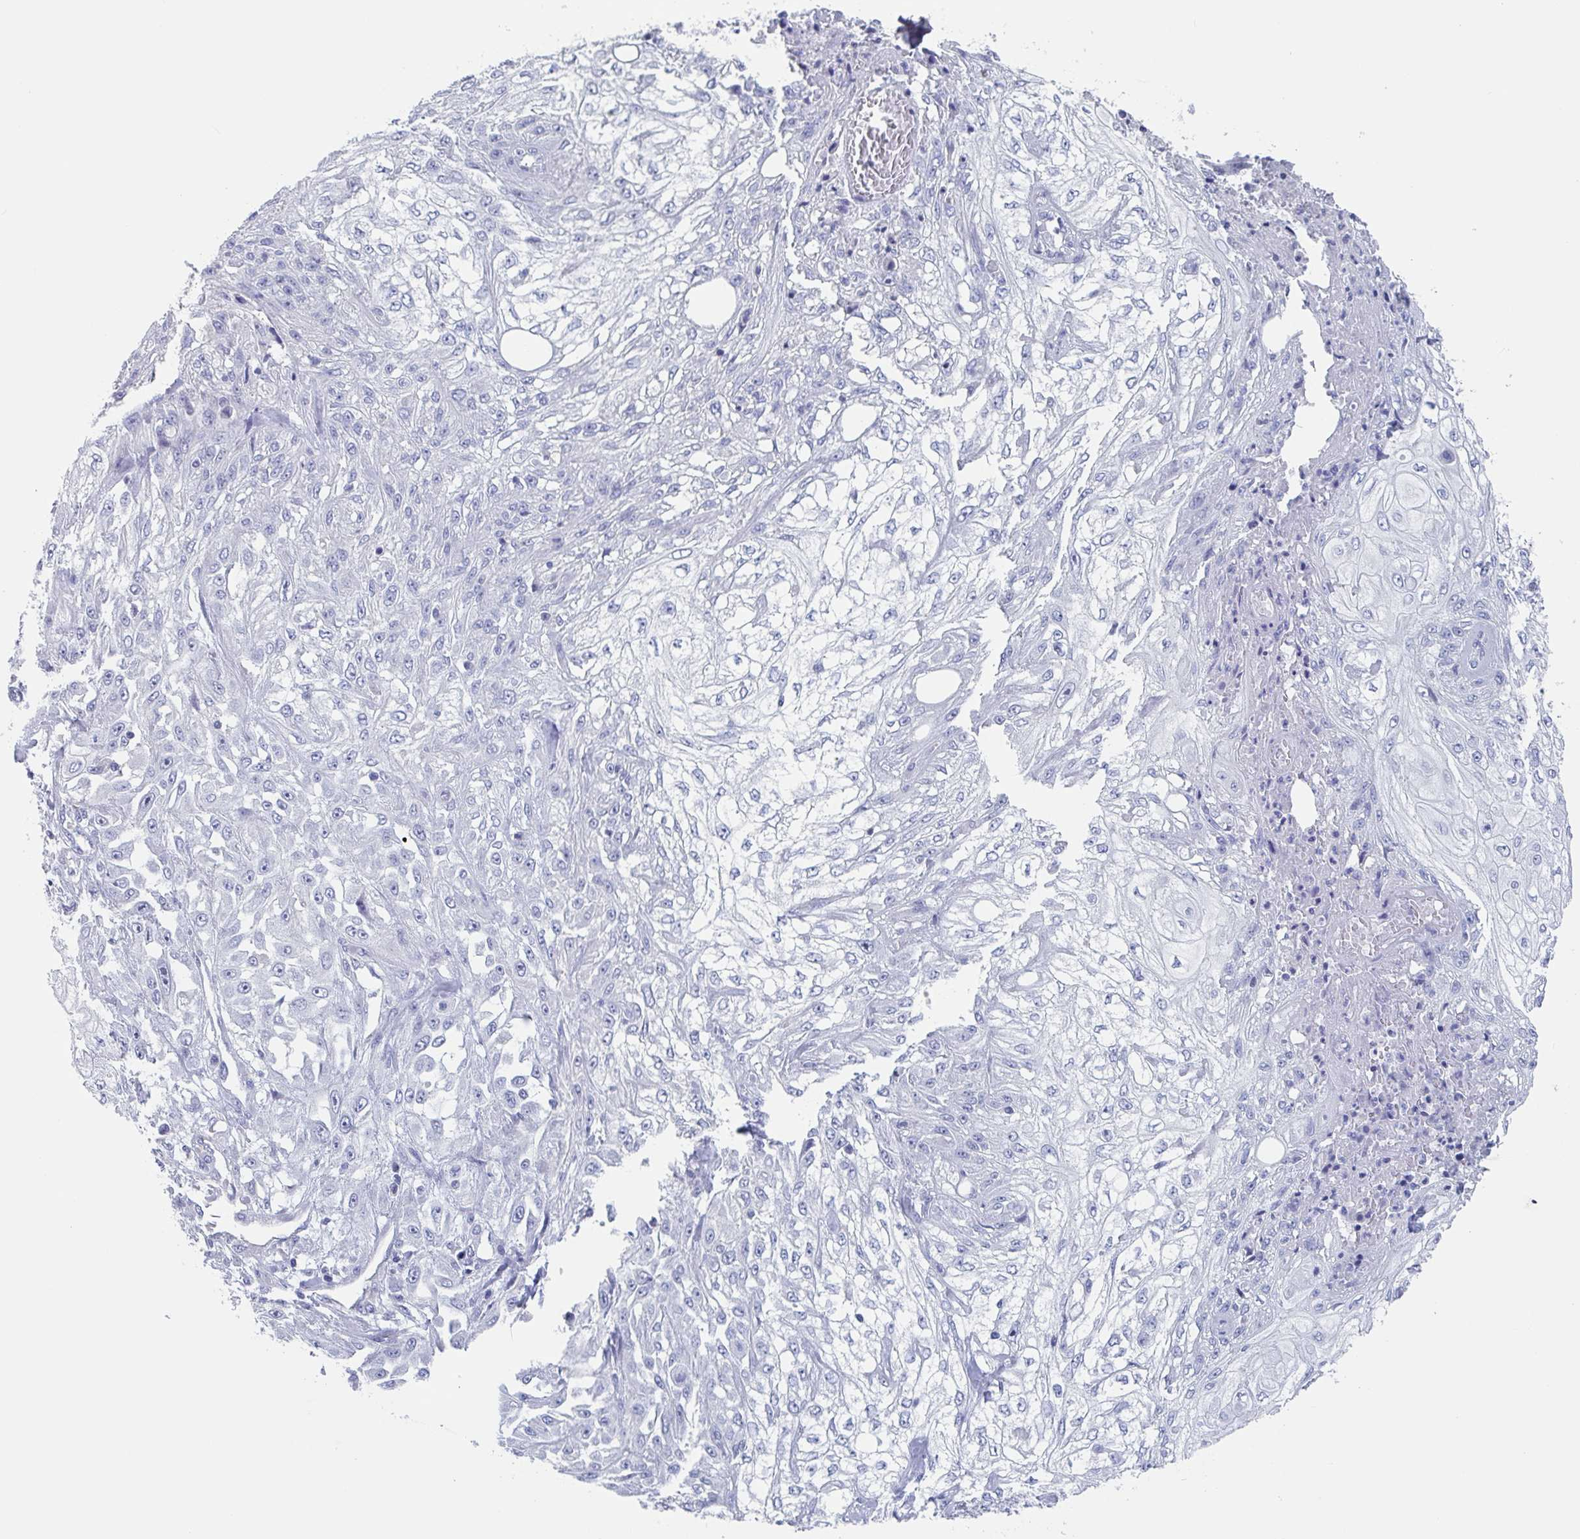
{"staining": {"intensity": "negative", "quantity": "none", "location": "none"}, "tissue": "skin cancer", "cell_type": "Tumor cells", "image_type": "cancer", "snomed": [{"axis": "morphology", "description": "Squamous cell carcinoma, NOS"}, {"axis": "morphology", "description": "Squamous cell carcinoma, metastatic, NOS"}, {"axis": "topography", "description": "Skin"}, {"axis": "topography", "description": "Lymph node"}], "caption": "High power microscopy photomicrograph of an IHC image of skin cancer, revealing no significant positivity in tumor cells.", "gene": "NOXRED1", "patient": {"sex": "male", "age": 75}}